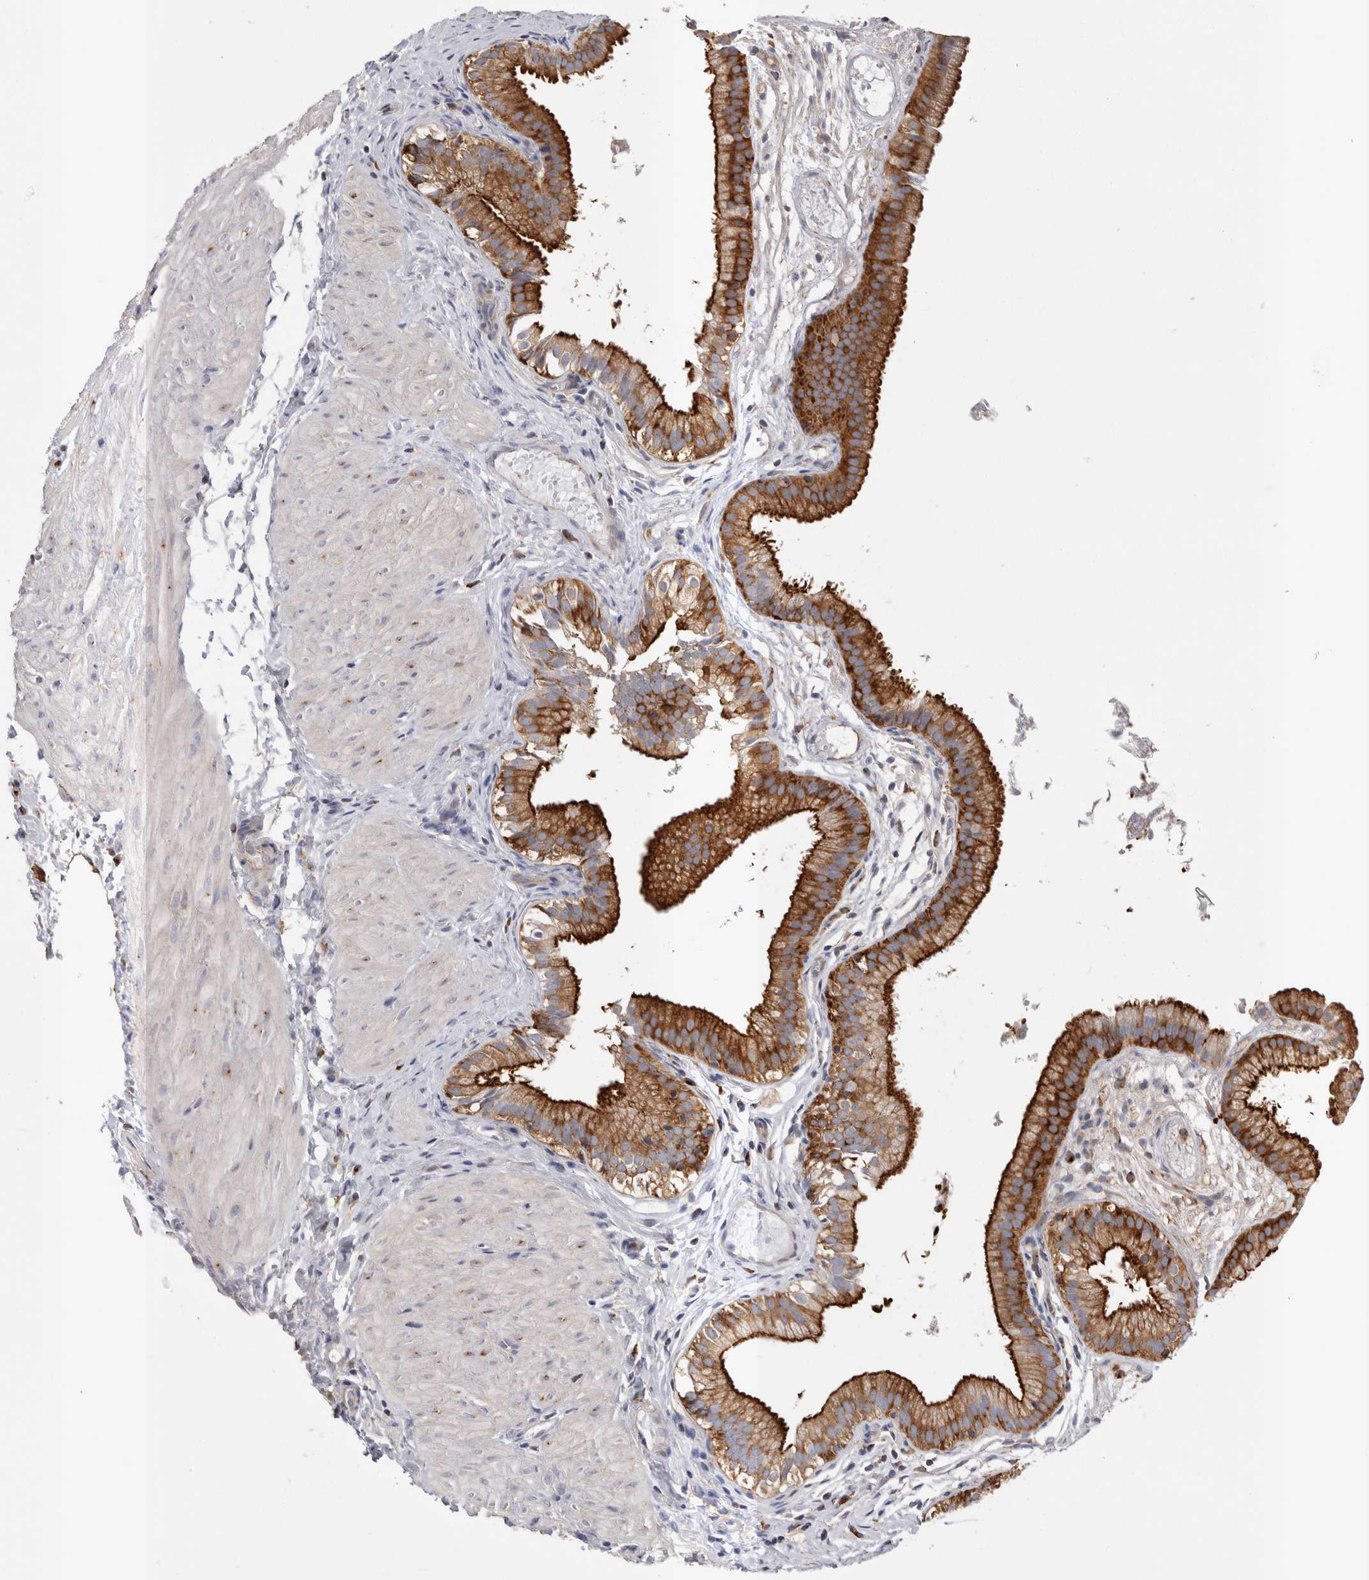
{"staining": {"intensity": "strong", "quantity": ">75%", "location": "cytoplasmic/membranous"}, "tissue": "gallbladder", "cell_type": "Glandular cells", "image_type": "normal", "snomed": [{"axis": "morphology", "description": "Normal tissue, NOS"}, {"axis": "topography", "description": "Gallbladder"}], "caption": "A brown stain highlights strong cytoplasmic/membranous positivity of a protein in glandular cells of normal gallbladder. The protein of interest is stained brown, and the nuclei are stained in blue (DAB IHC with brightfield microscopy, high magnification).", "gene": "RAB11FIP1", "patient": {"sex": "female", "age": 26}}